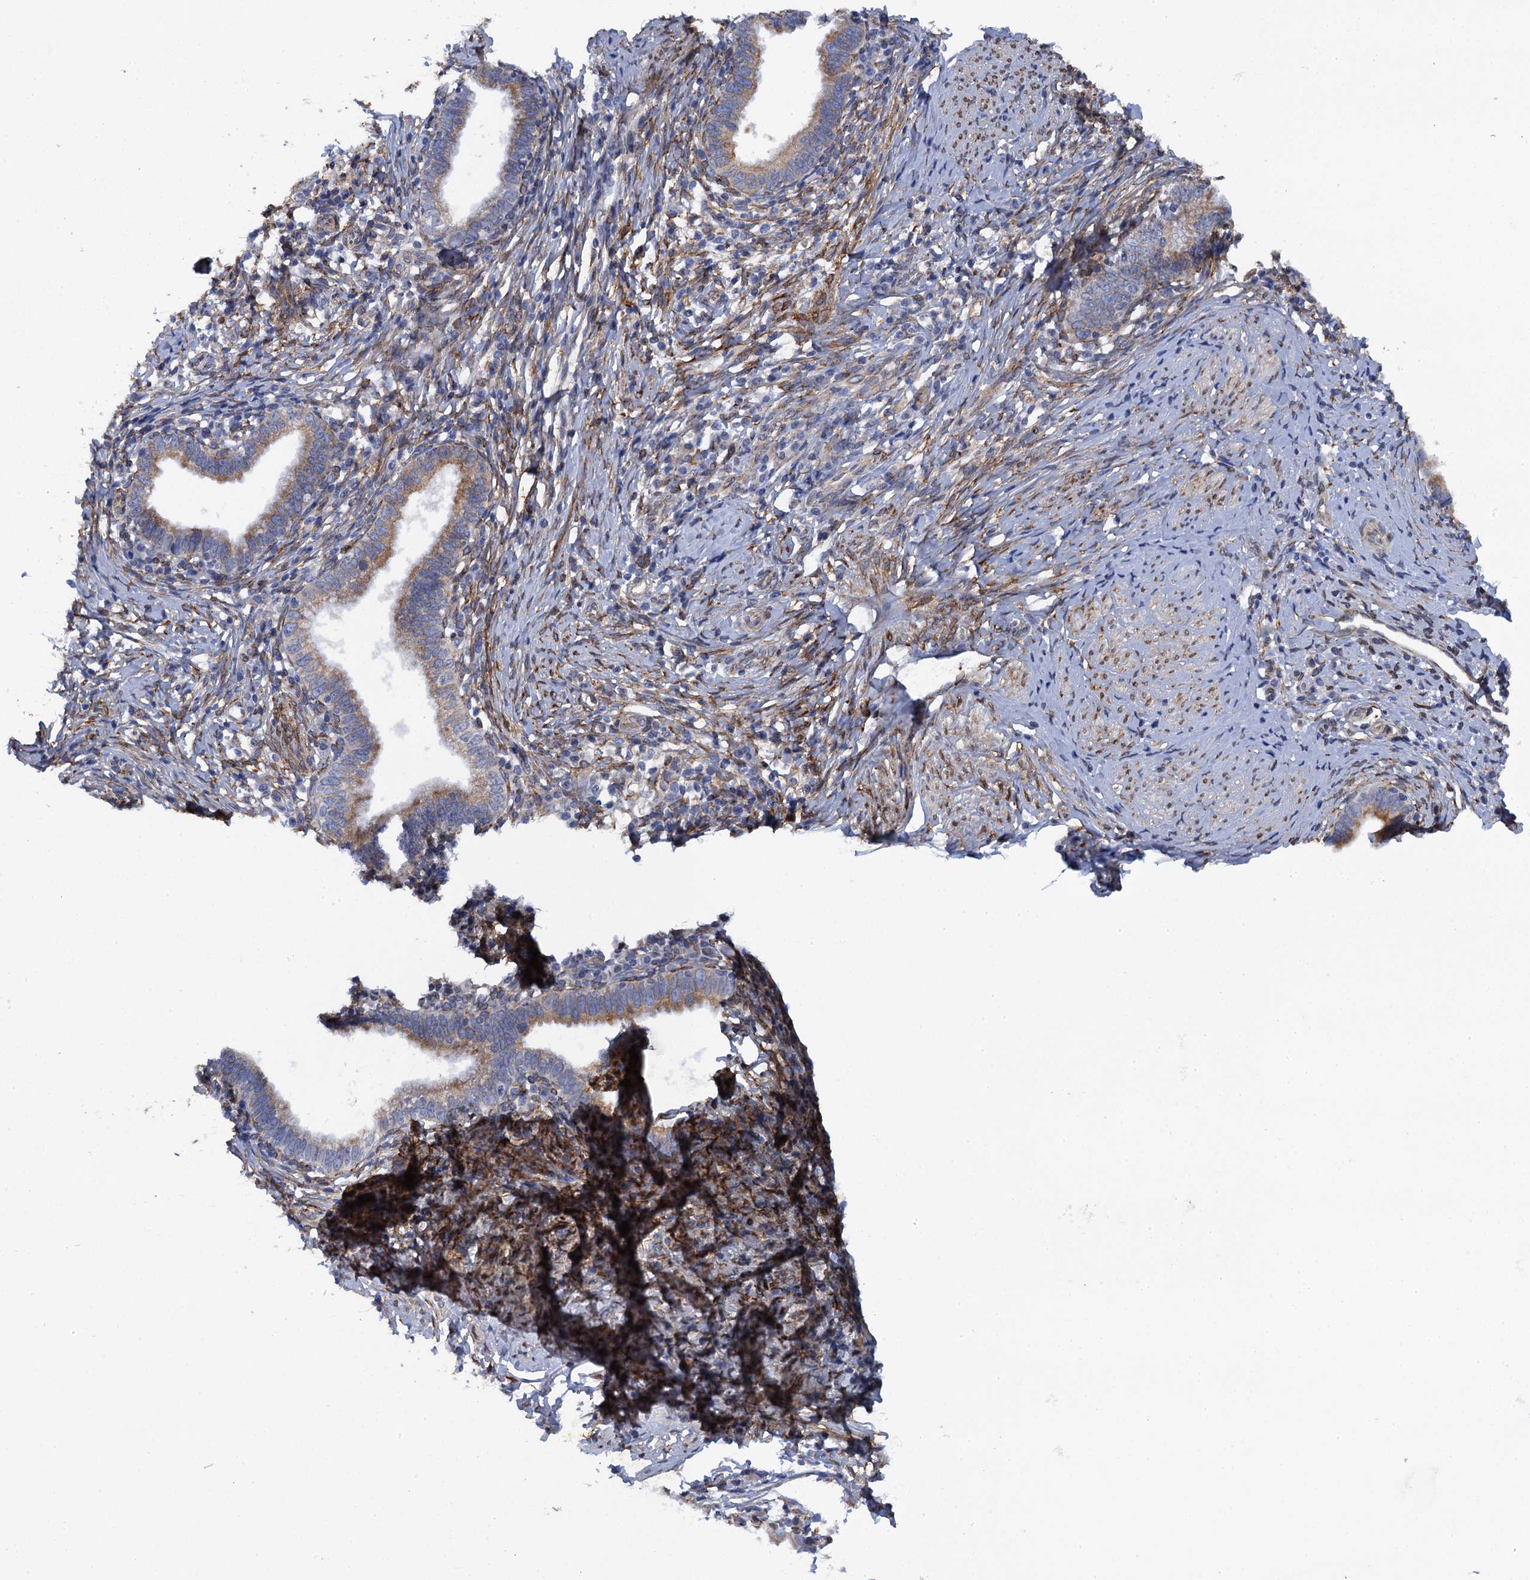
{"staining": {"intensity": "moderate", "quantity": ">75%", "location": "cytoplasmic/membranous"}, "tissue": "cervical cancer", "cell_type": "Tumor cells", "image_type": "cancer", "snomed": [{"axis": "morphology", "description": "Adenocarcinoma, NOS"}, {"axis": "topography", "description": "Cervix"}], "caption": "Immunohistochemical staining of cervical adenocarcinoma exhibits moderate cytoplasmic/membranous protein expression in about >75% of tumor cells.", "gene": "POGLUT3", "patient": {"sex": "female", "age": 36}}